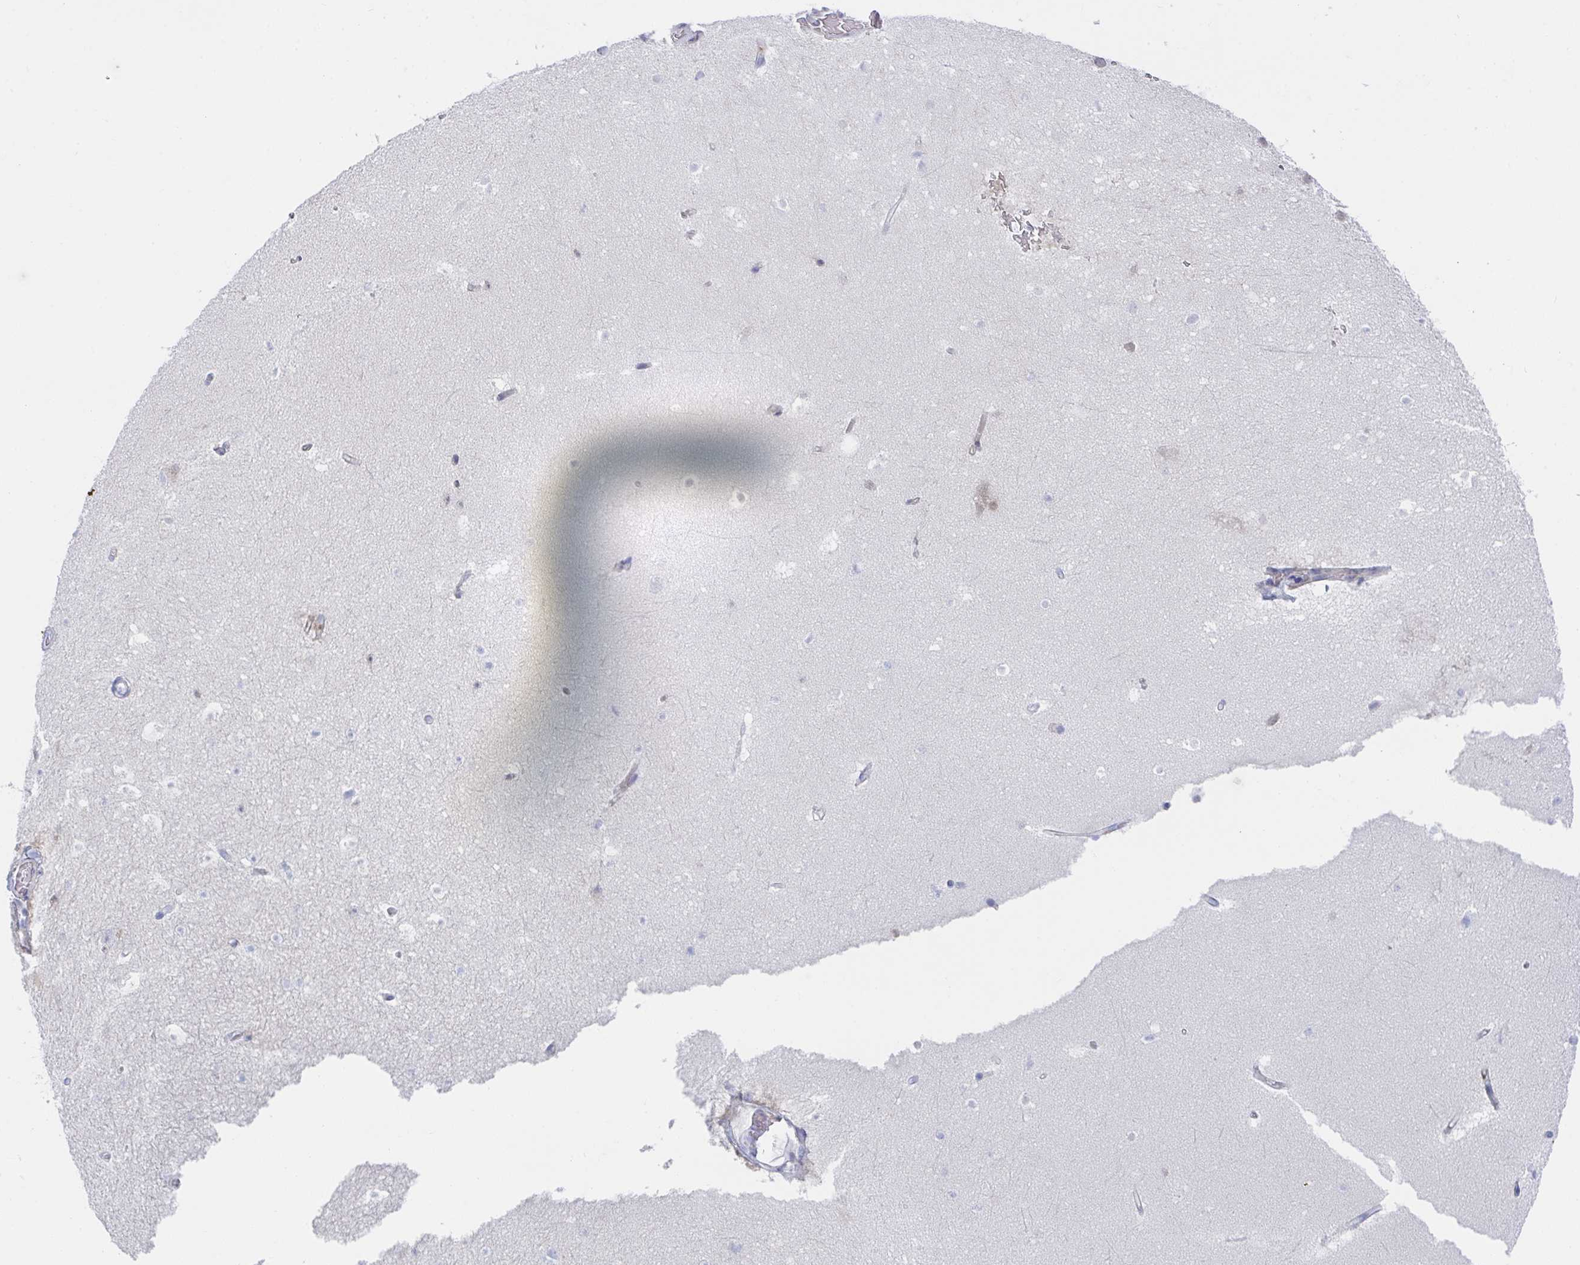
{"staining": {"intensity": "negative", "quantity": "none", "location": "none"}, "tissue": "hippocampus", "cell_type": "Glial cells", "image_type": "normal", "snomed": [{"axis": "morphology", "description": "Normal tissue, NOS"}, {"axis": "topography", "description": "Hippocampus"}], "caption": "DAB (3,3'-diaminobenzidine) immunohistochemical staining of unremarkable hippocampus shows no significant positivity in glial cells. (DAB IHC with hematoxylin counter stain).", "gene": "TNFAIP6", "patient": {"sex": "male", "age": 26}}